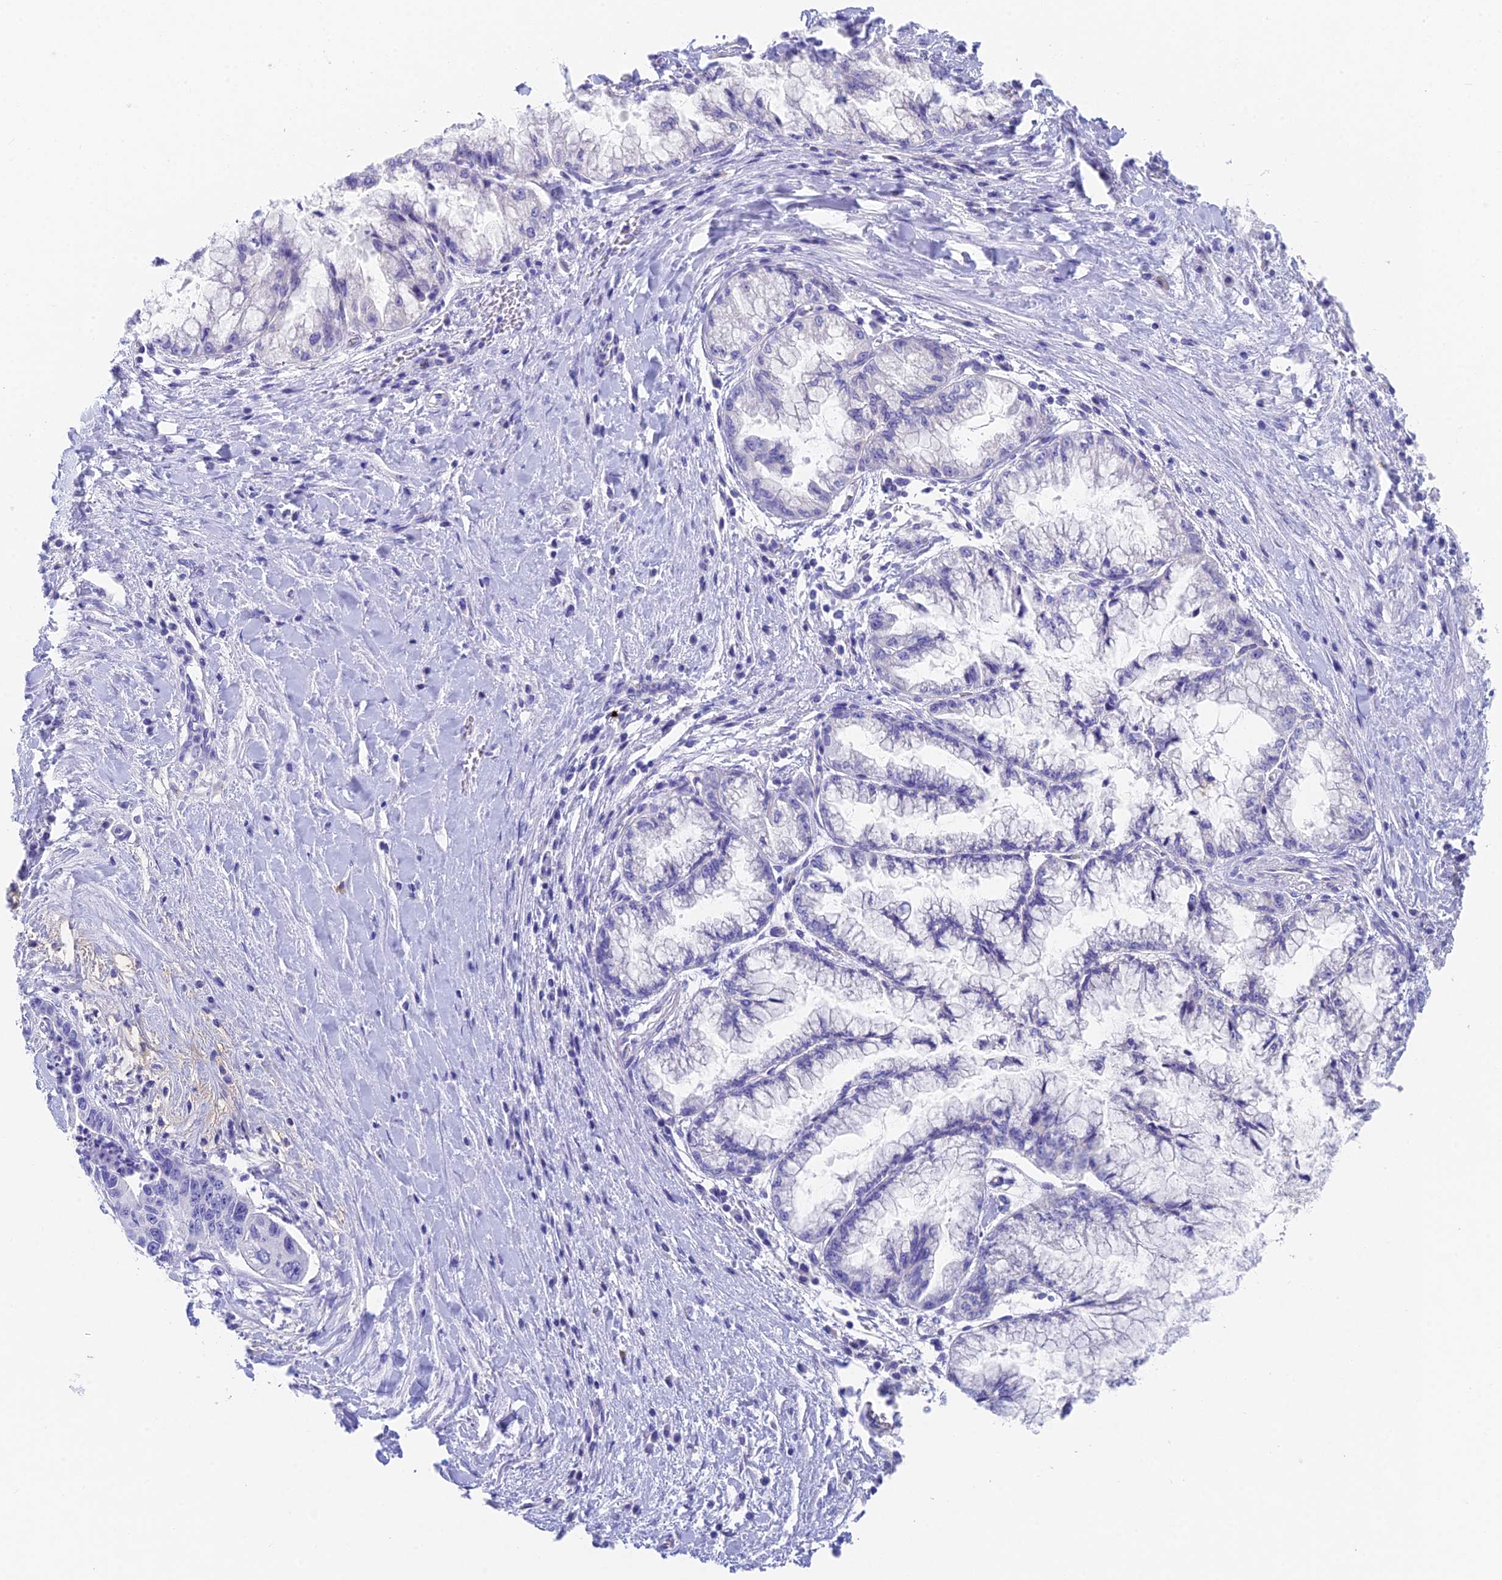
{"staining": {"intensity": "negative", "quantity": "none", "location": "none"}, "tissue": "pancreatic cancer", "cell_type": "Tumor cells", "image_type": "cancer", "snomed": [{"axis": "morphology", "description": "Adenocarcinoma, NOS"}, {"axis": "topography", "description": "Pancreas"}], "caption": "An IHC photomicrograph of pancreatic cancer (adenocarcinoma) is shown. There is no staining in tumor cells of pancreatic cancer (adenocarcinoma).", "gene": "ADAMTS13", "patient": {"sex": "male", "age": 73}}